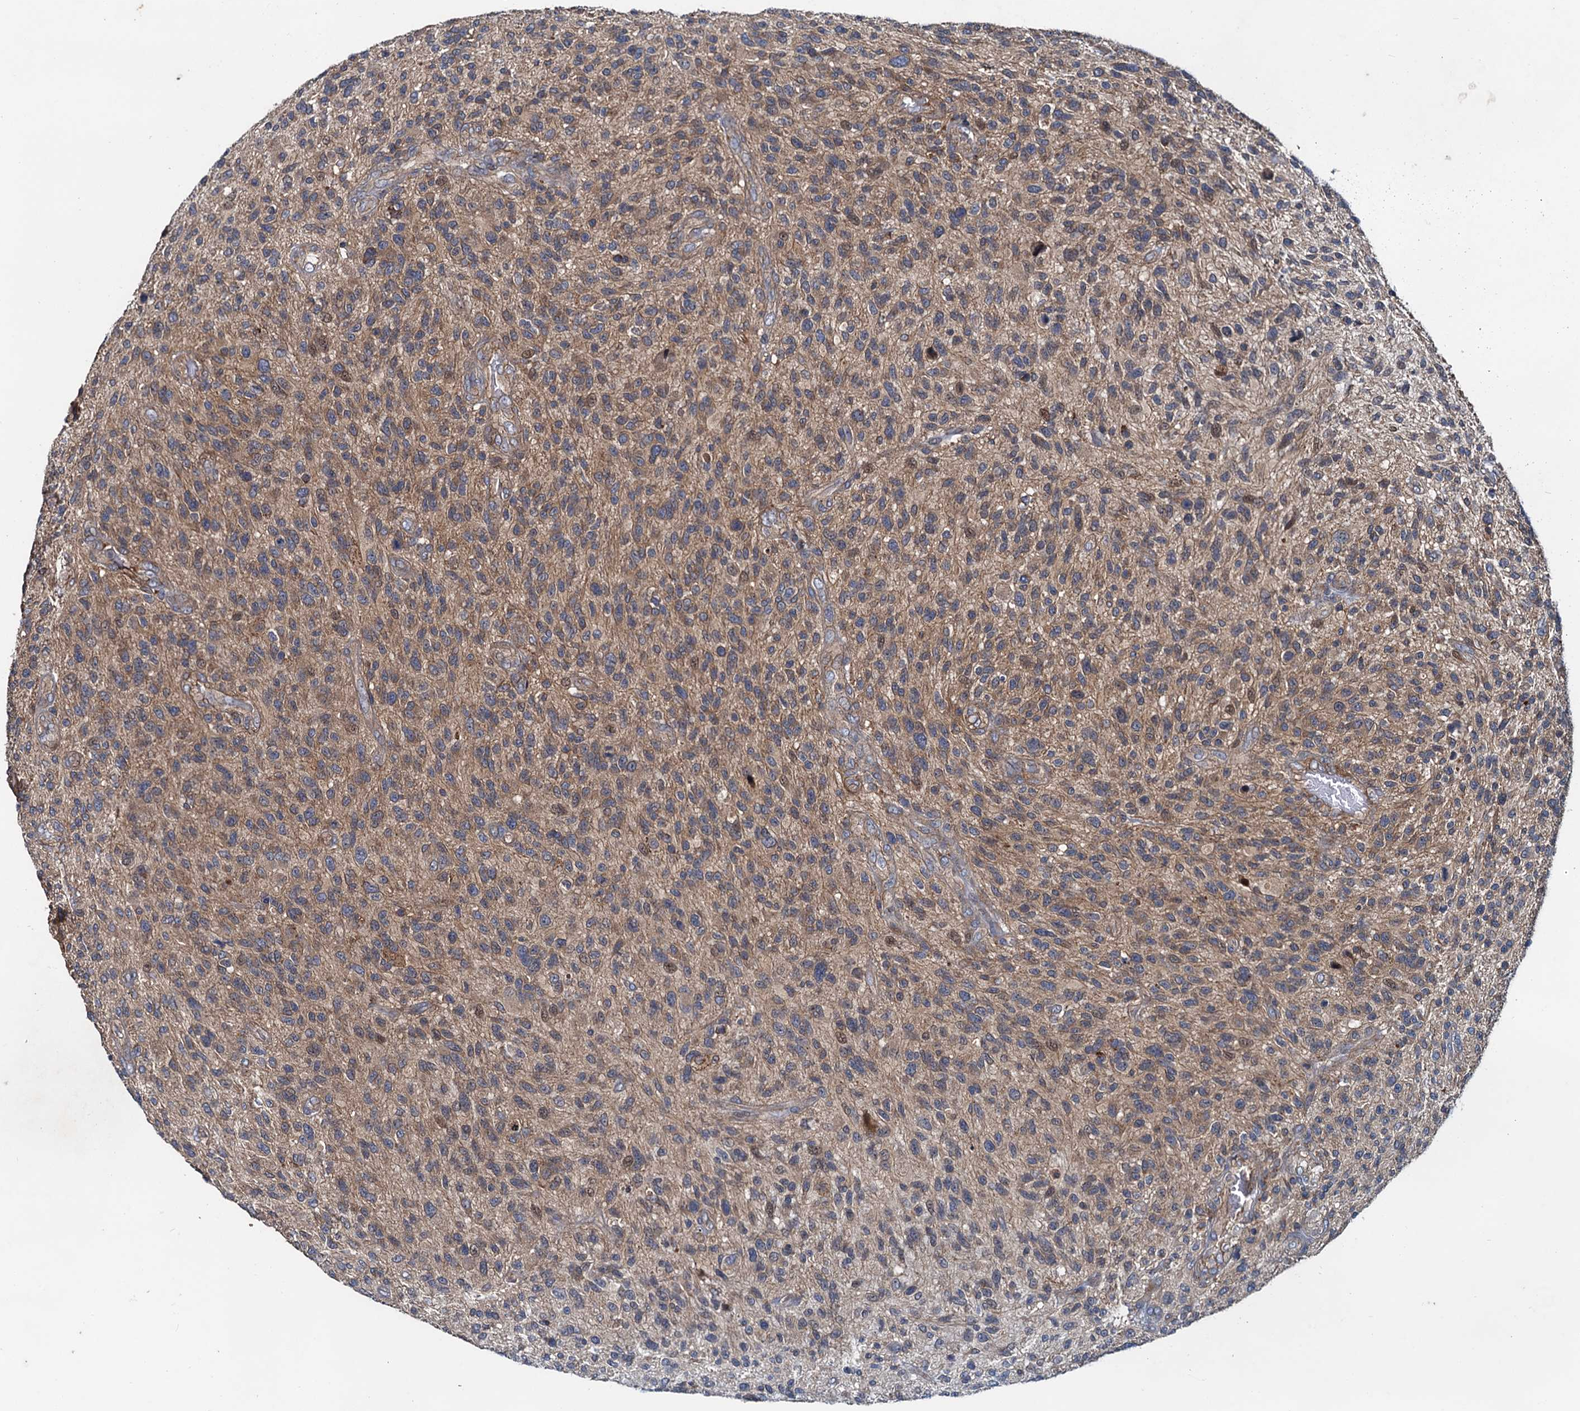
{"staining": {"intensity": "weak", "quantity": ">75%", "location": "cytoplasmic/membranous"}, "tissue": "glioma", "cell_type": "Tumor cells", "image_type": "cancer", "snomed": [{"axis": "morphology", "description": "Glioma, malignant, High grade"}, {"axis": "topography", "description": "Brain"}], "caption": "Immunohistochemistry image of neoplastic tissue: glioma stained using IHC displays low levels of weak protein expression localized specifically in the cytoplasmic/membranous of tumor cells, appearing as a cytoplasmic/membranous brown color.", "gene": "EFL1", "patient": {"sex": "male", "age": 47}}